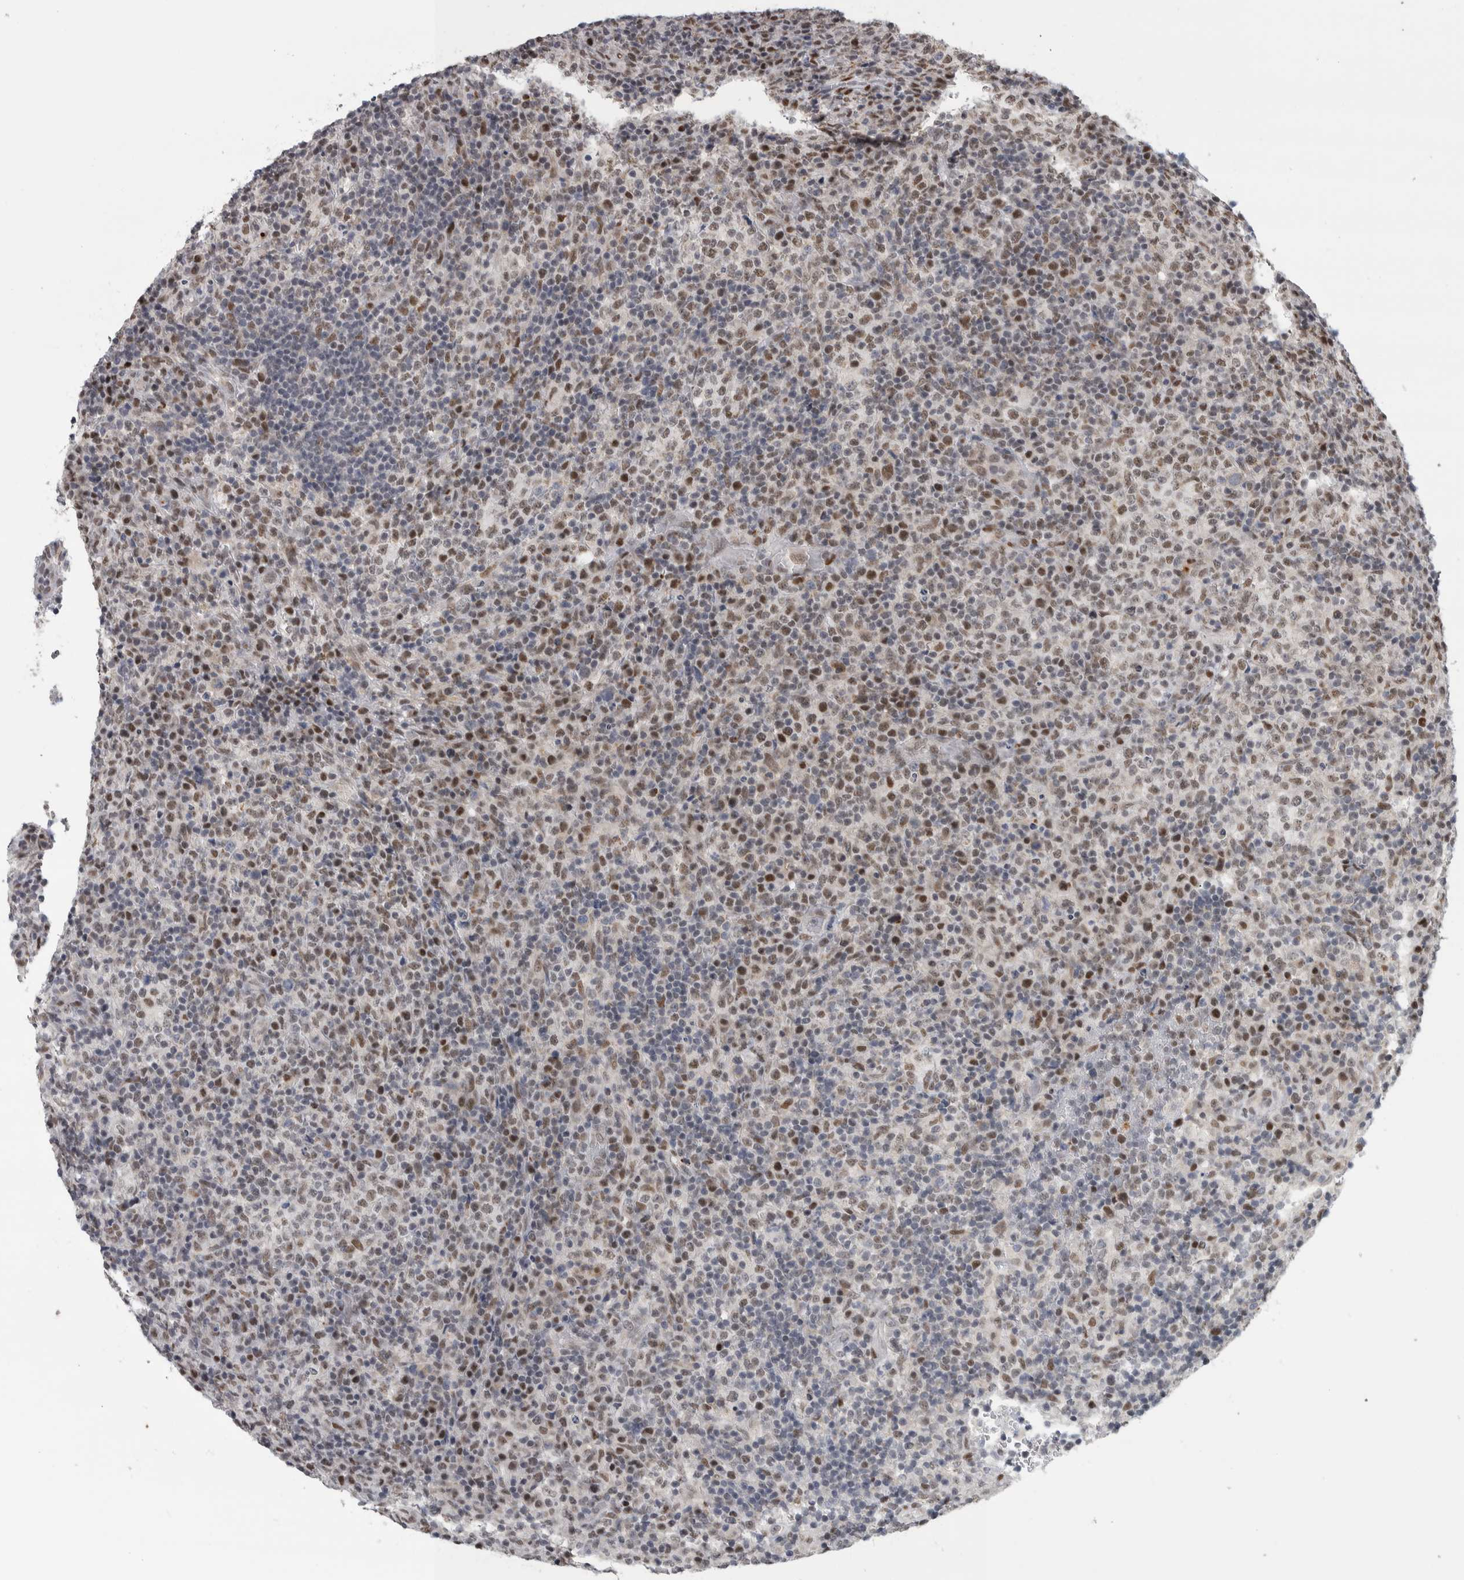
{"staining": {"intensity": "moderate", "quantity": "25%-75%", "location": "nuclear"}, "tissue": "lymphoma", "cell_type": "Tumor cells", "image_type": "cancer", "snomed": [{"axis": "morphology", "description": "Malignant lymphoma, non-Hodgkin's type, High grade"}, {"axis": "topography", "description": "Lymph node"}], "caption": "Protein staining of lymphoma tissue exhibits moderate nuclear positivity in approximately 25%-75% of tumor cells.", "gene": "HEXIM2", "patient": {"sex": "female", "age": 76}}